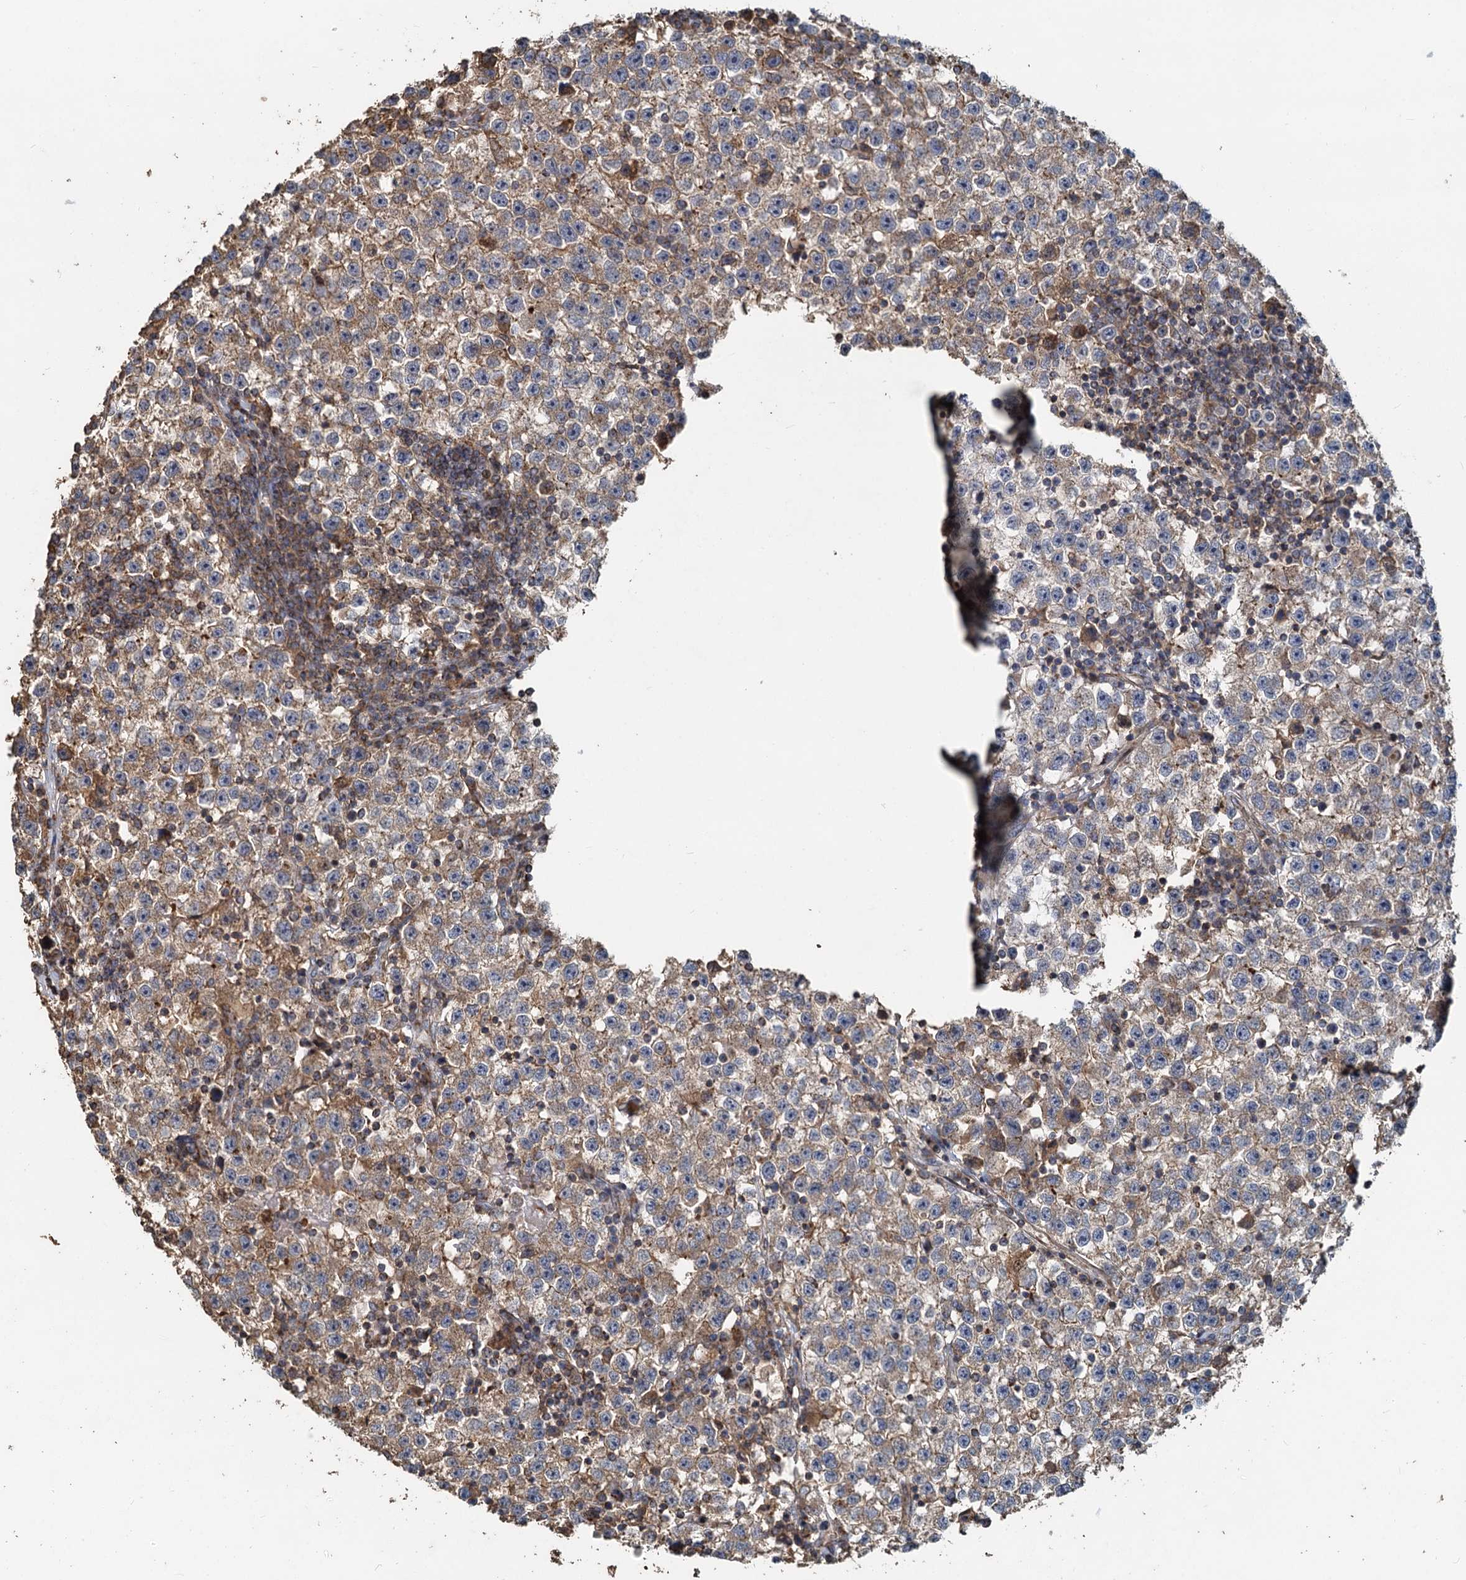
{"staining": {"intensity": "moderate", "quantity": ">75%", "location": "cytoplasmic/membranous"}, "tissue": "testis cancer", "cell_type": "Tumor cells", "image_type": "cancer", "snomed": [{"axis": "morphology", "description": "Seminoma, NOS"}, {"axis": "topography", "description": "Testis"}], "caption": "Immunohistochemical staining of human testis cancer displays moderate cytoplasmic/membranous protein expression in approximately >75% of tumor cells.", "gene": "SDS", "patient": {"sex": "male", "age": 22}}